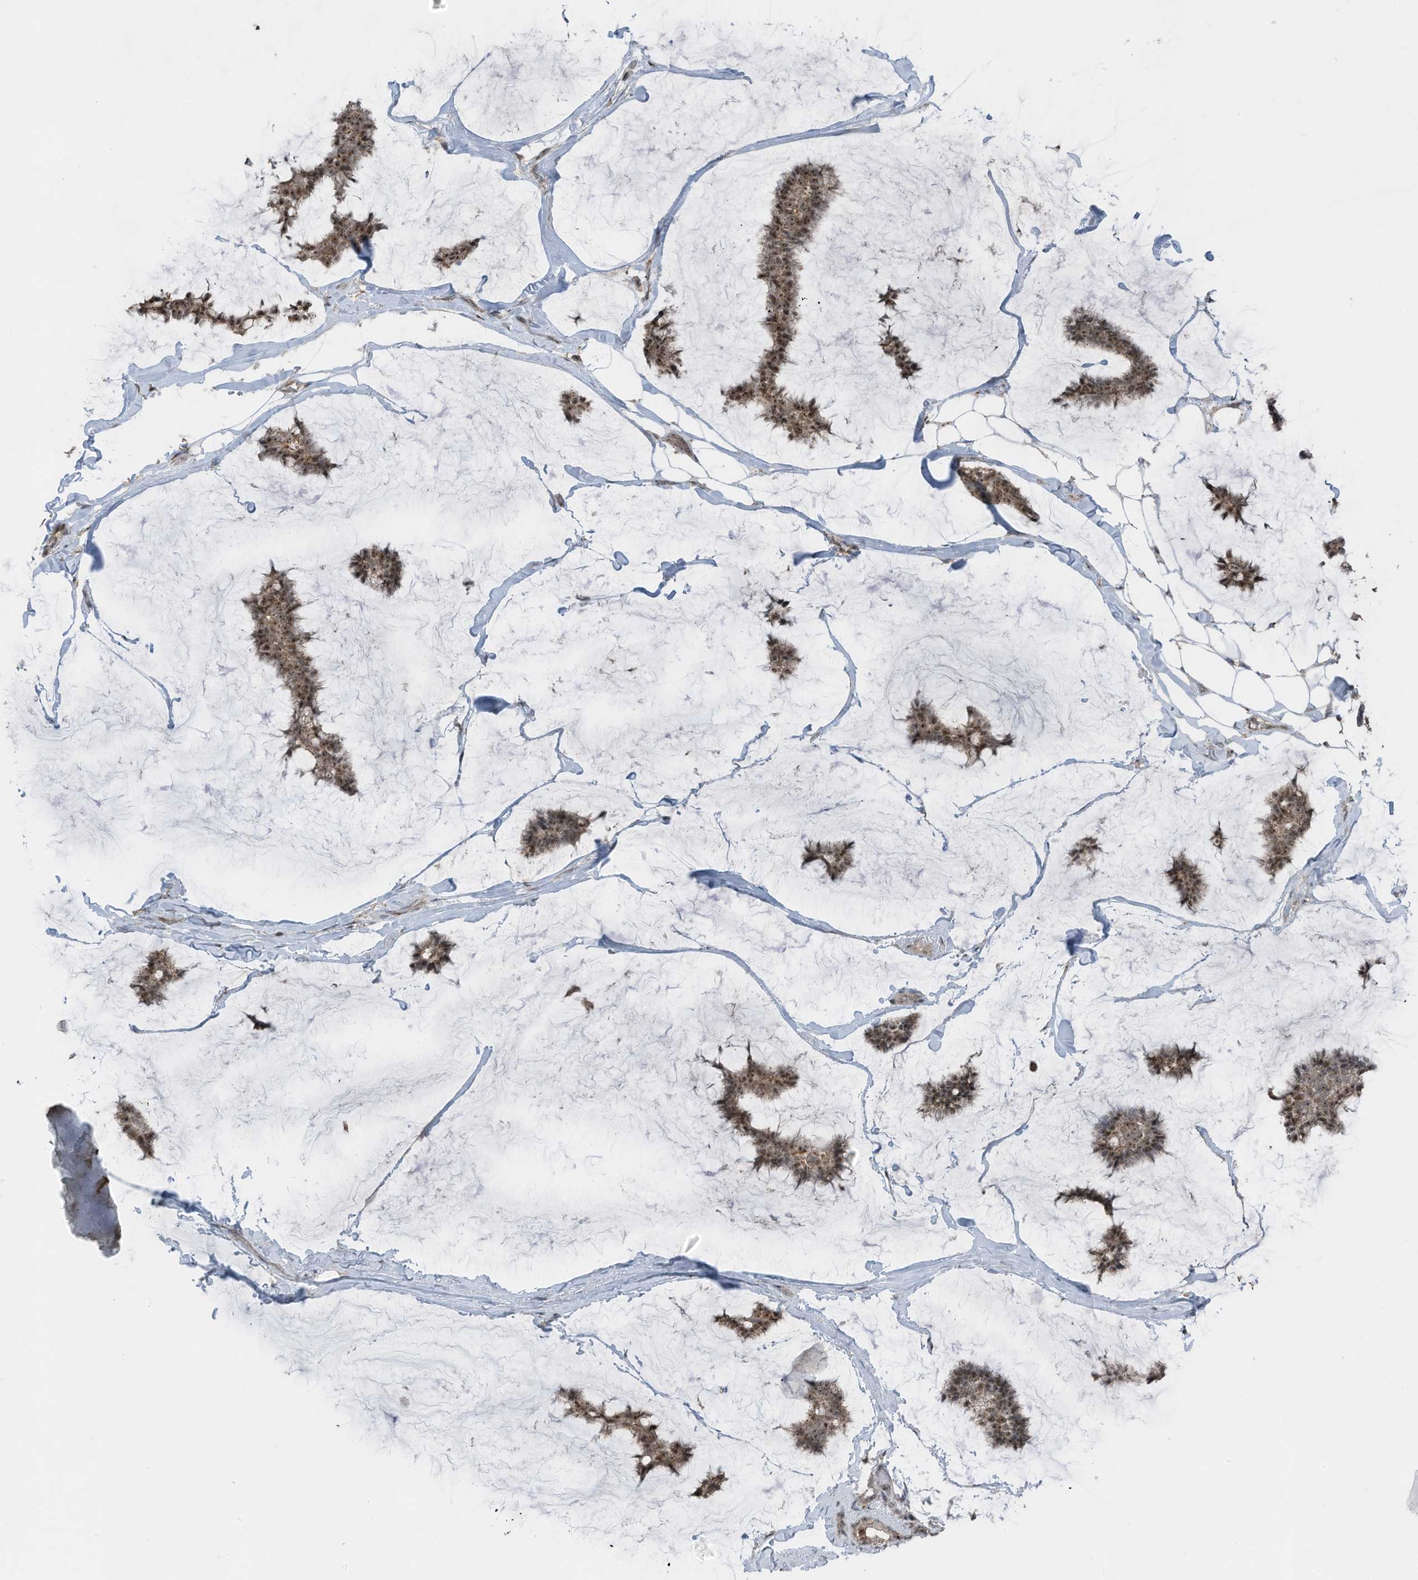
{"staining": {"intensity": "moderate", "quantity": ">75%", "location": "cytoplasmic/membranous,nuclear"}, "tissue": "breast cancer", "cell_type": "Tumor cells", "image_type": "cancer", "snomed": [{"axis": "morphology", "description": "Duct carcinoma"}, {"axis": "topography", "description": "Breast"}], "caption": "Breast cancer (intraductal carcinoma) stained for a protein (brown) exhibits moderate cytoplasmic/membranous and nuclear positive expression in approximately >75% of tumor cells.", "gene": "UTP3", "patient": {"sex": "female", "age": 93}}